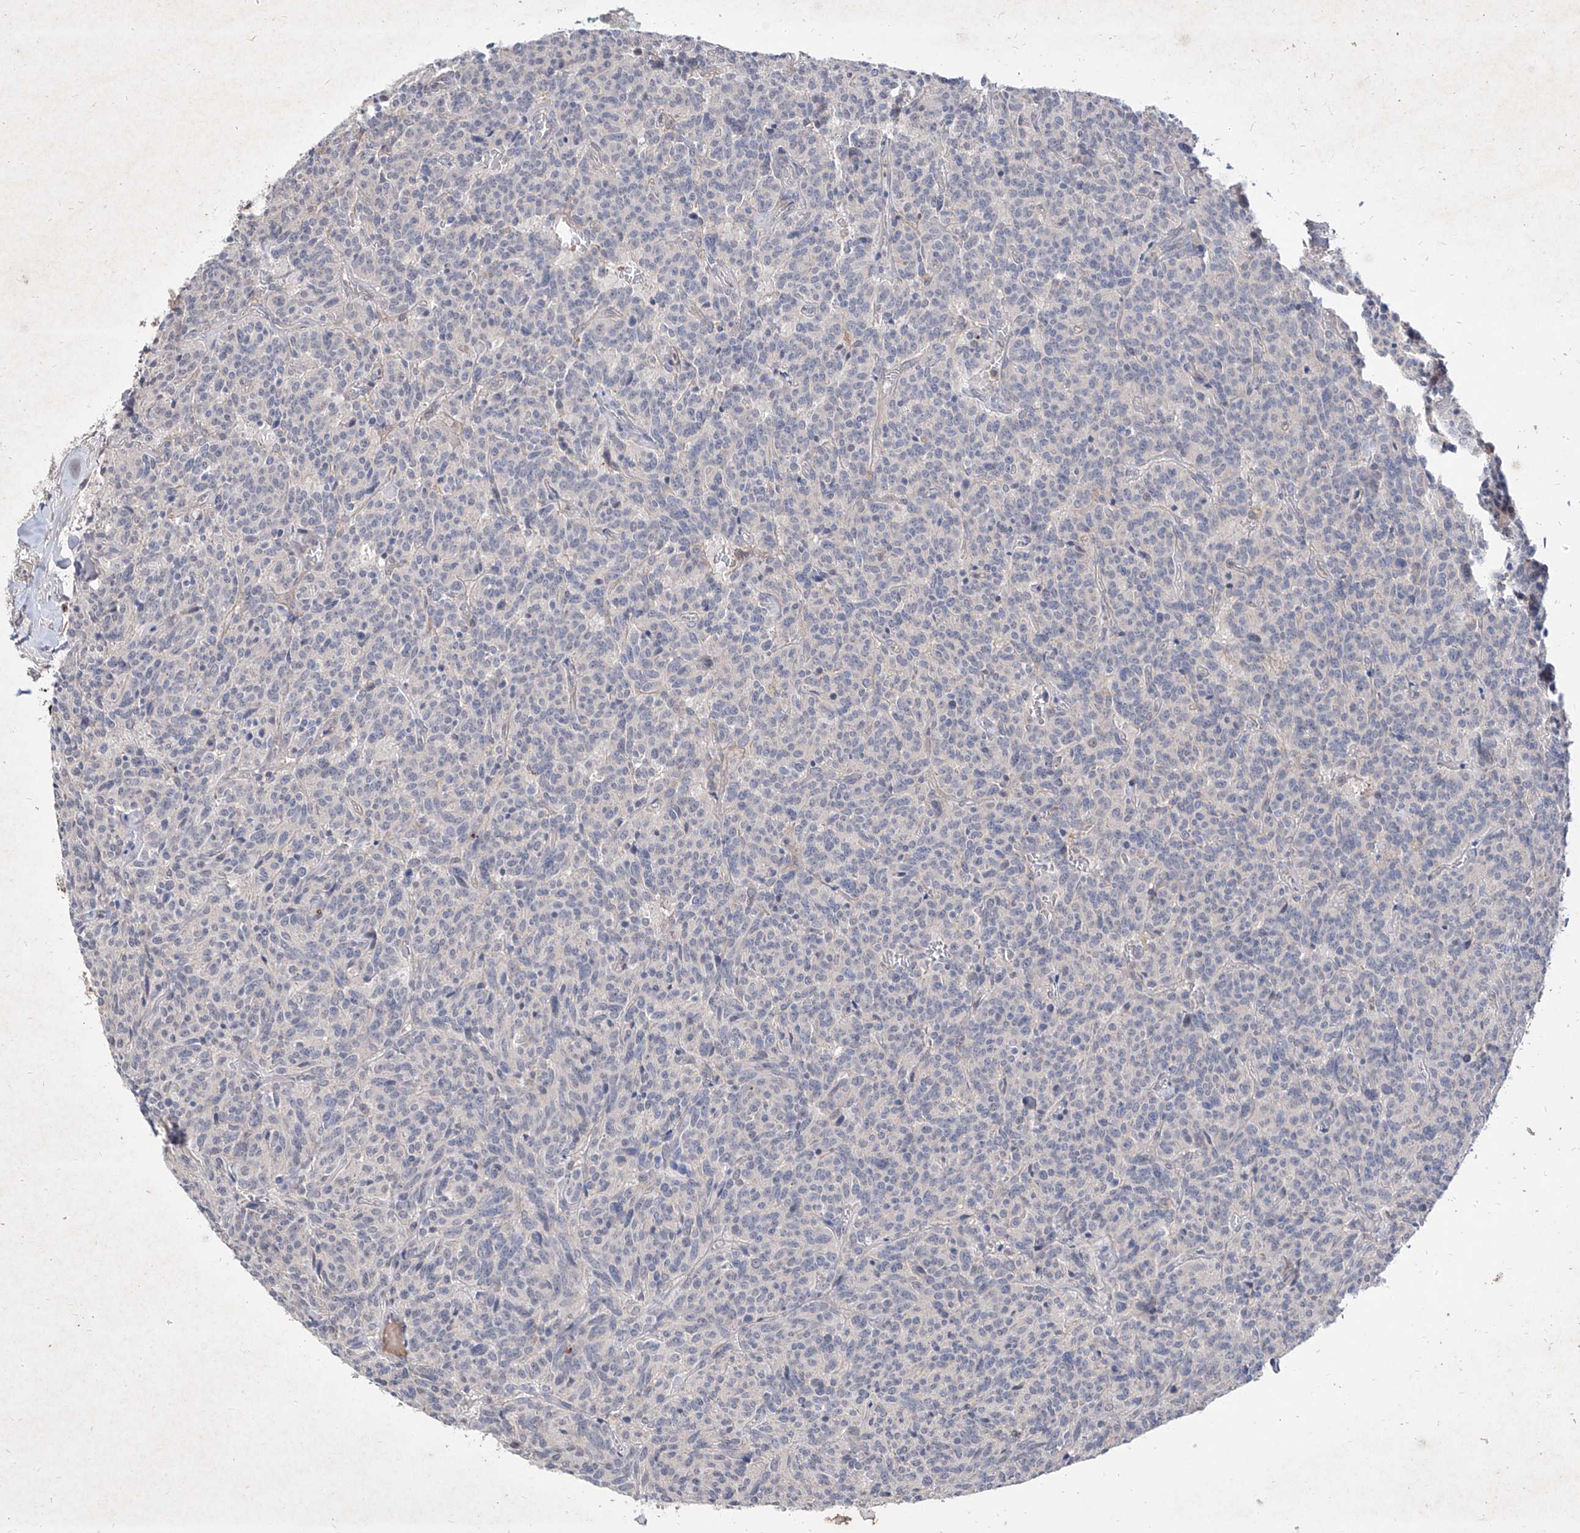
{"staining": {"intensity": "negative", "quantity": "none", "location": "none"}, "tissue": "carcinoid", "cell_type": "Tumor cells", "image_type": "cancer", "snomed": [{"axis": "morphology", "description": "Carcinoid, malignant, NOS"}, {"axis": "topography", "description": "Lung"}], "caption": "An immunohistochemistry (IHC) micrograph of carcinoid is shown. There is no staining in tumor cells of carcinoid.", "gene": "C4A", "patient": {"sex": "female", "age": 46}}